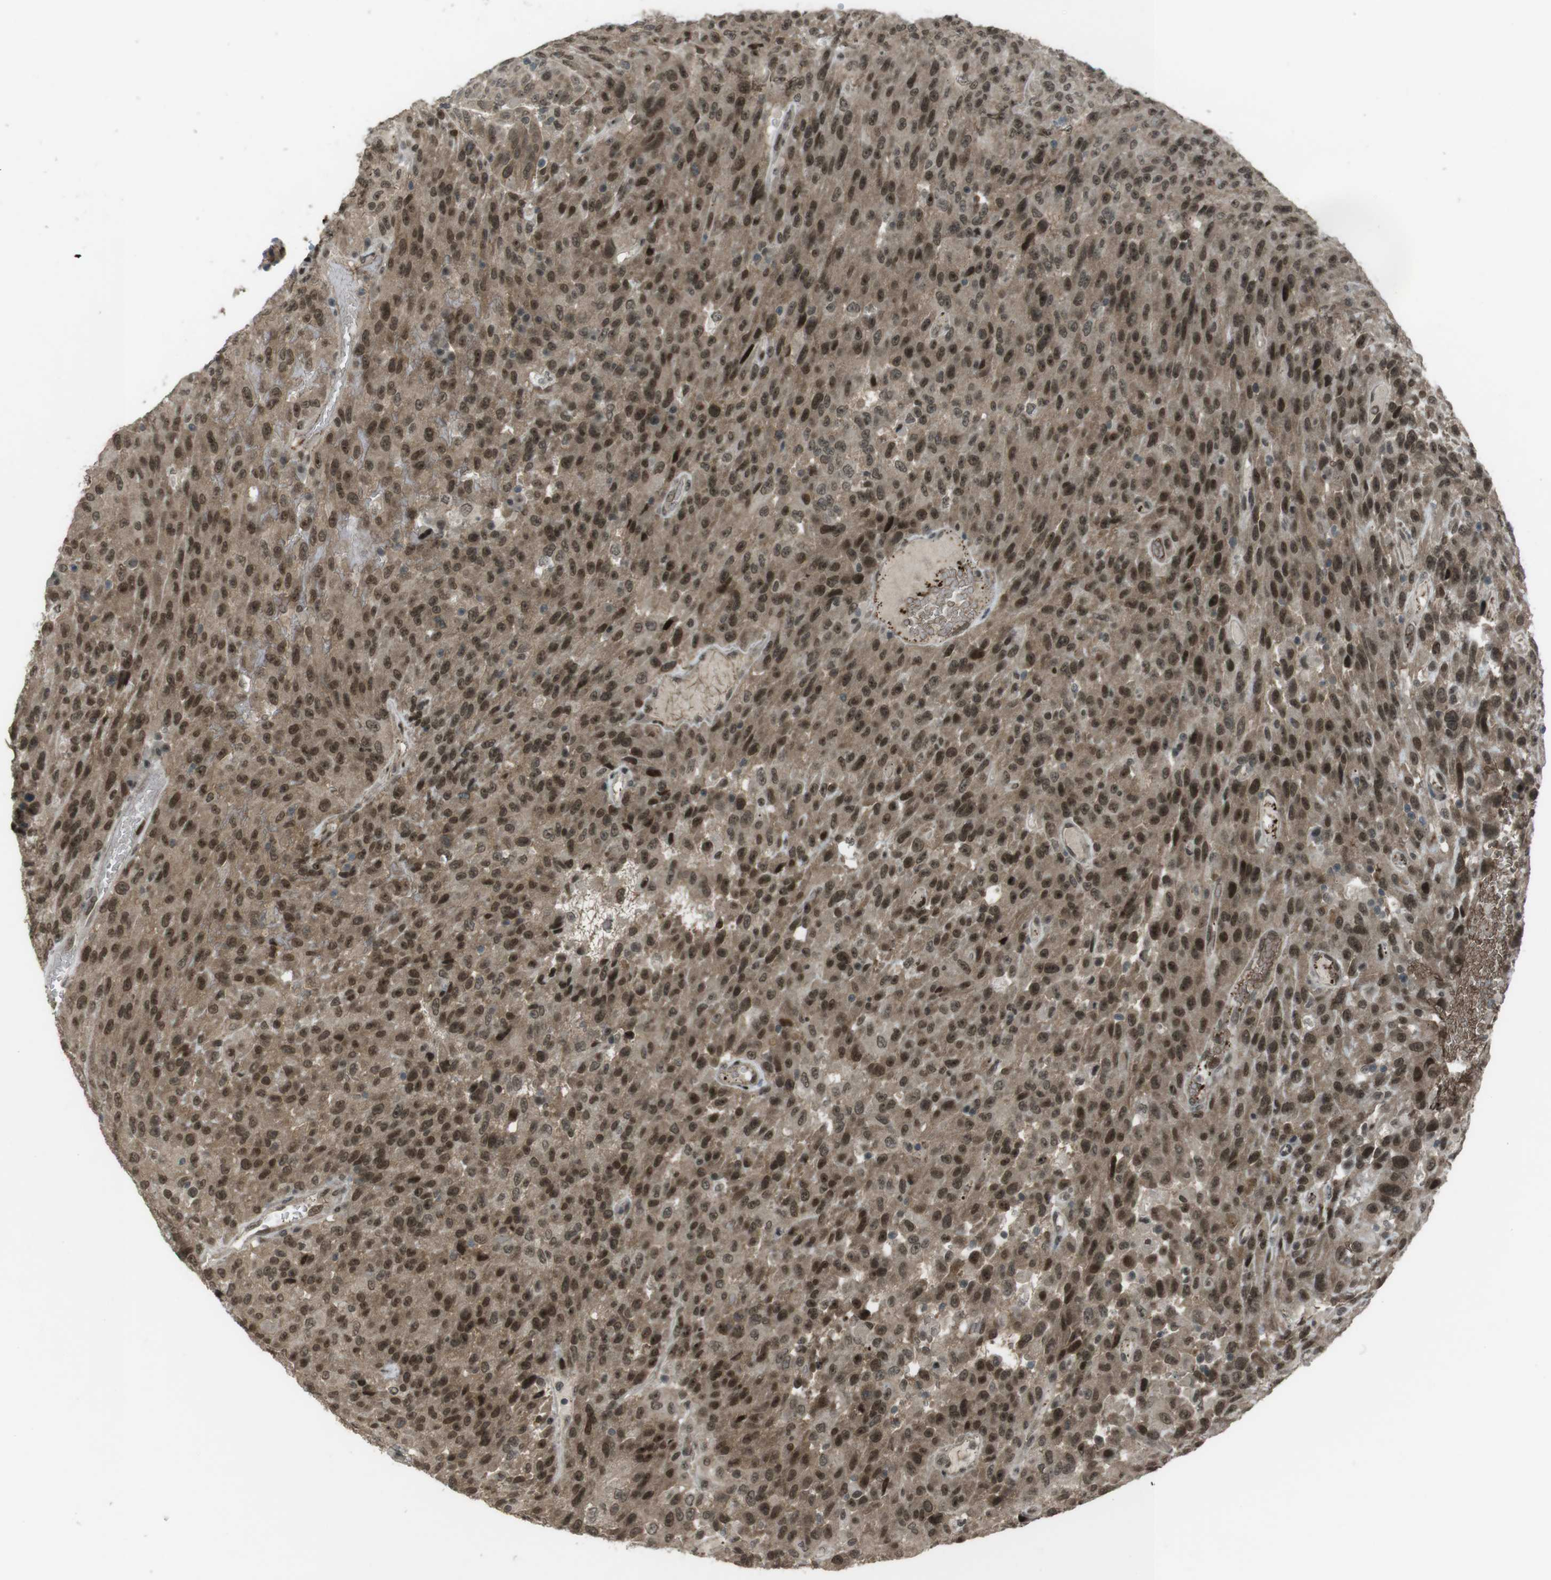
{"staining": {"intensity": "strong", "quantity": ">75%", "location": "cytoplasmic/membranous,nuclear"}, "tissue": "urothelial cancer", "cell_type": "Tumor cells", "image_type": "cancer", "snomed": [{"axis": "morphology", "description": "Urothelial carcinoma, High grade"}, {"axis": "topography", "description": "Urinary bladder"}], "caption": "This micrograph displays immunohistochemistry staining of urothelial cancer, with high strong cytoplasmic/membranous and nuclear expression in about >75% of tumor cells.", "gene": "SLITRK5", "patient": {"sex": "male", "age": 66}}